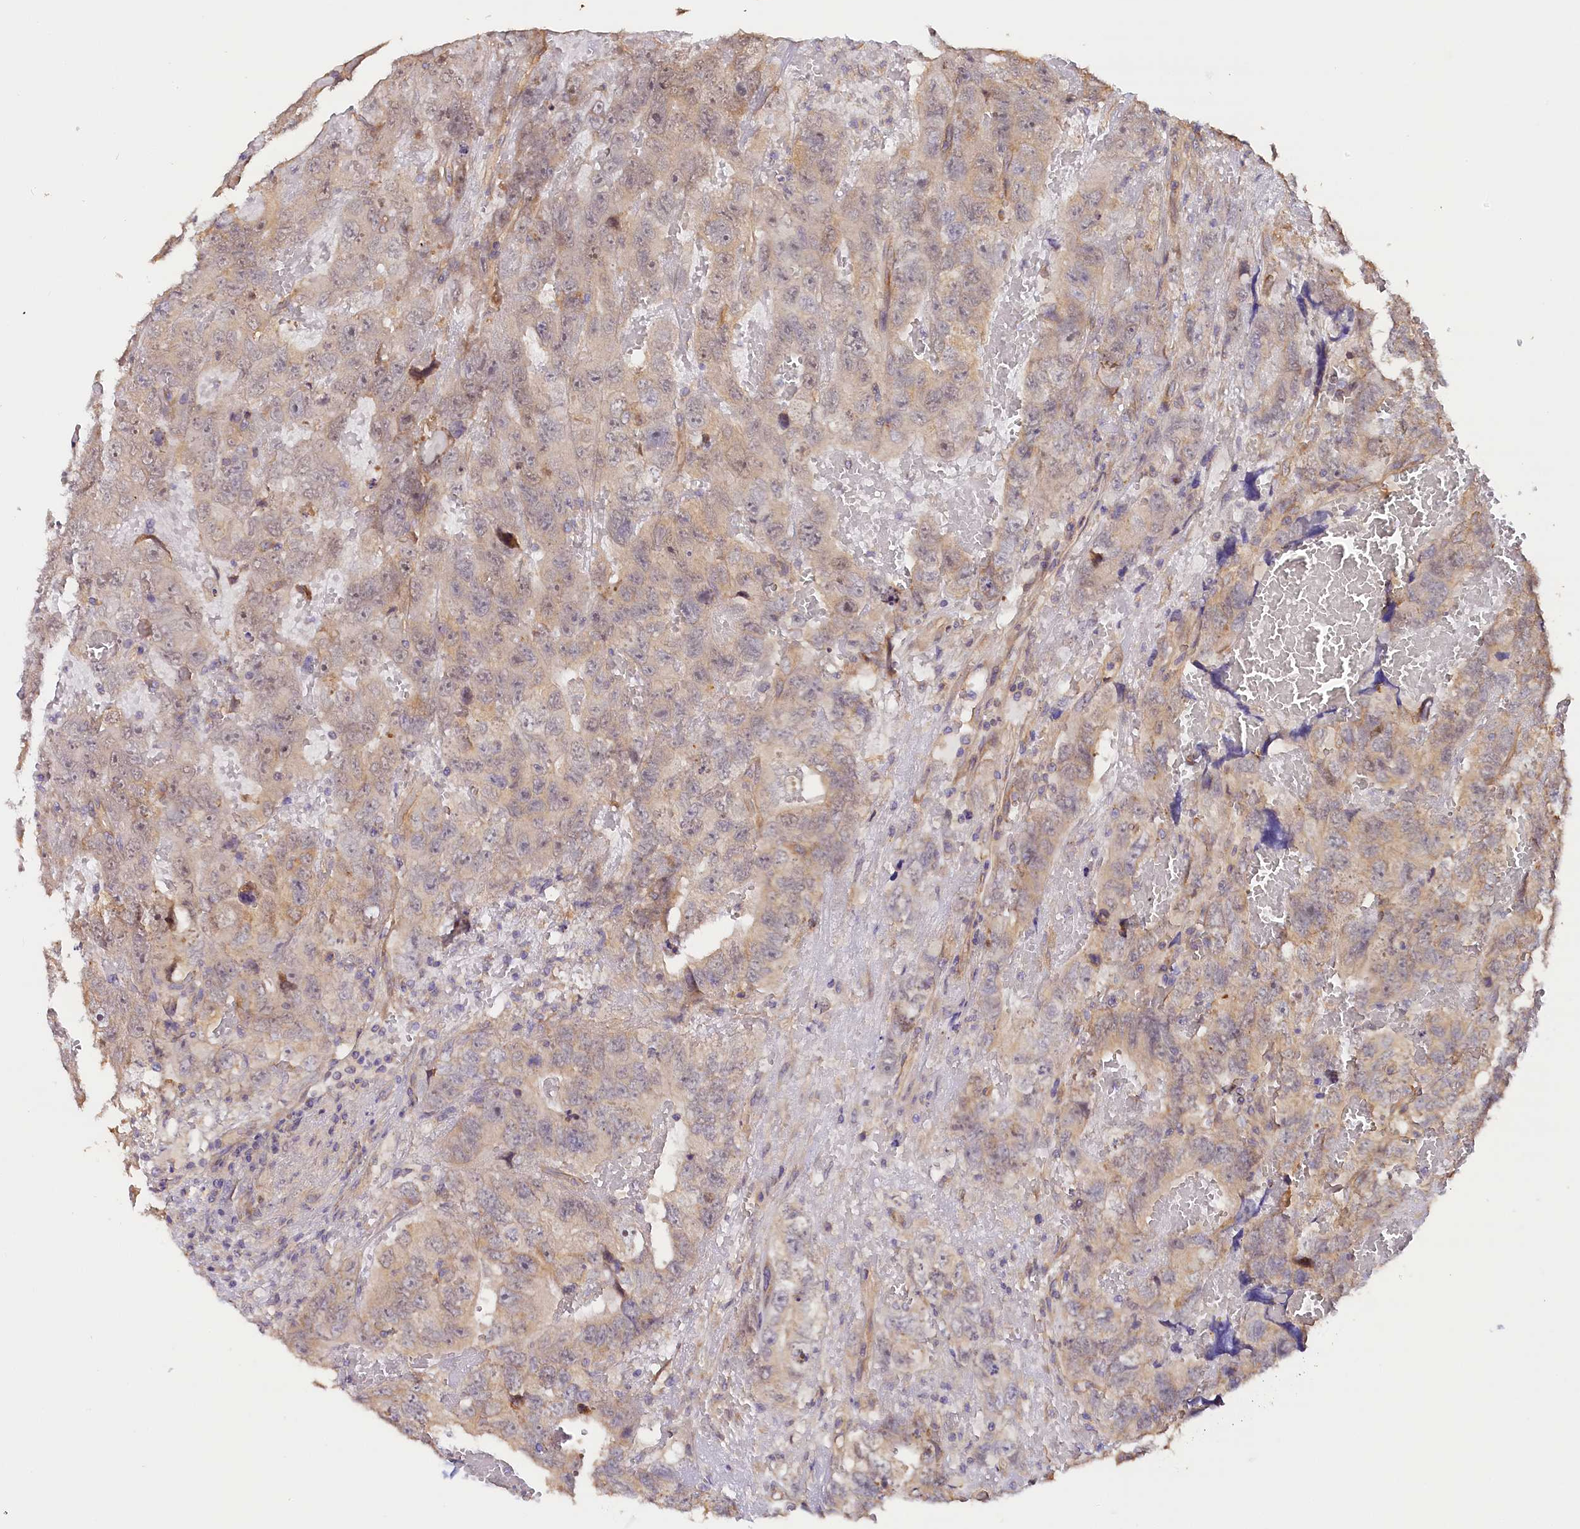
{"staining": {"intensity": "weak", "quantity": "<25%", "location": "cytoplasmic/membranous"}, "tissue": "testis cancer", "cell_type": "Tumor cells", "image_type": "cancer", "snomed": [{"axis": "morphology", "description": "Carcinoma, Embryonal, NOS"}, {"axis": "topography", "description": "Testis"}], "caption": "This image is of testis embryonal carcinoma stained with immunohistochemistry (IHC) to label a protein in brown with the nuclei are counter-stained blue. There is no staining in tumor cells.", "gene": "KATNB1", "patient": {"sex": "male", "age": 45}}